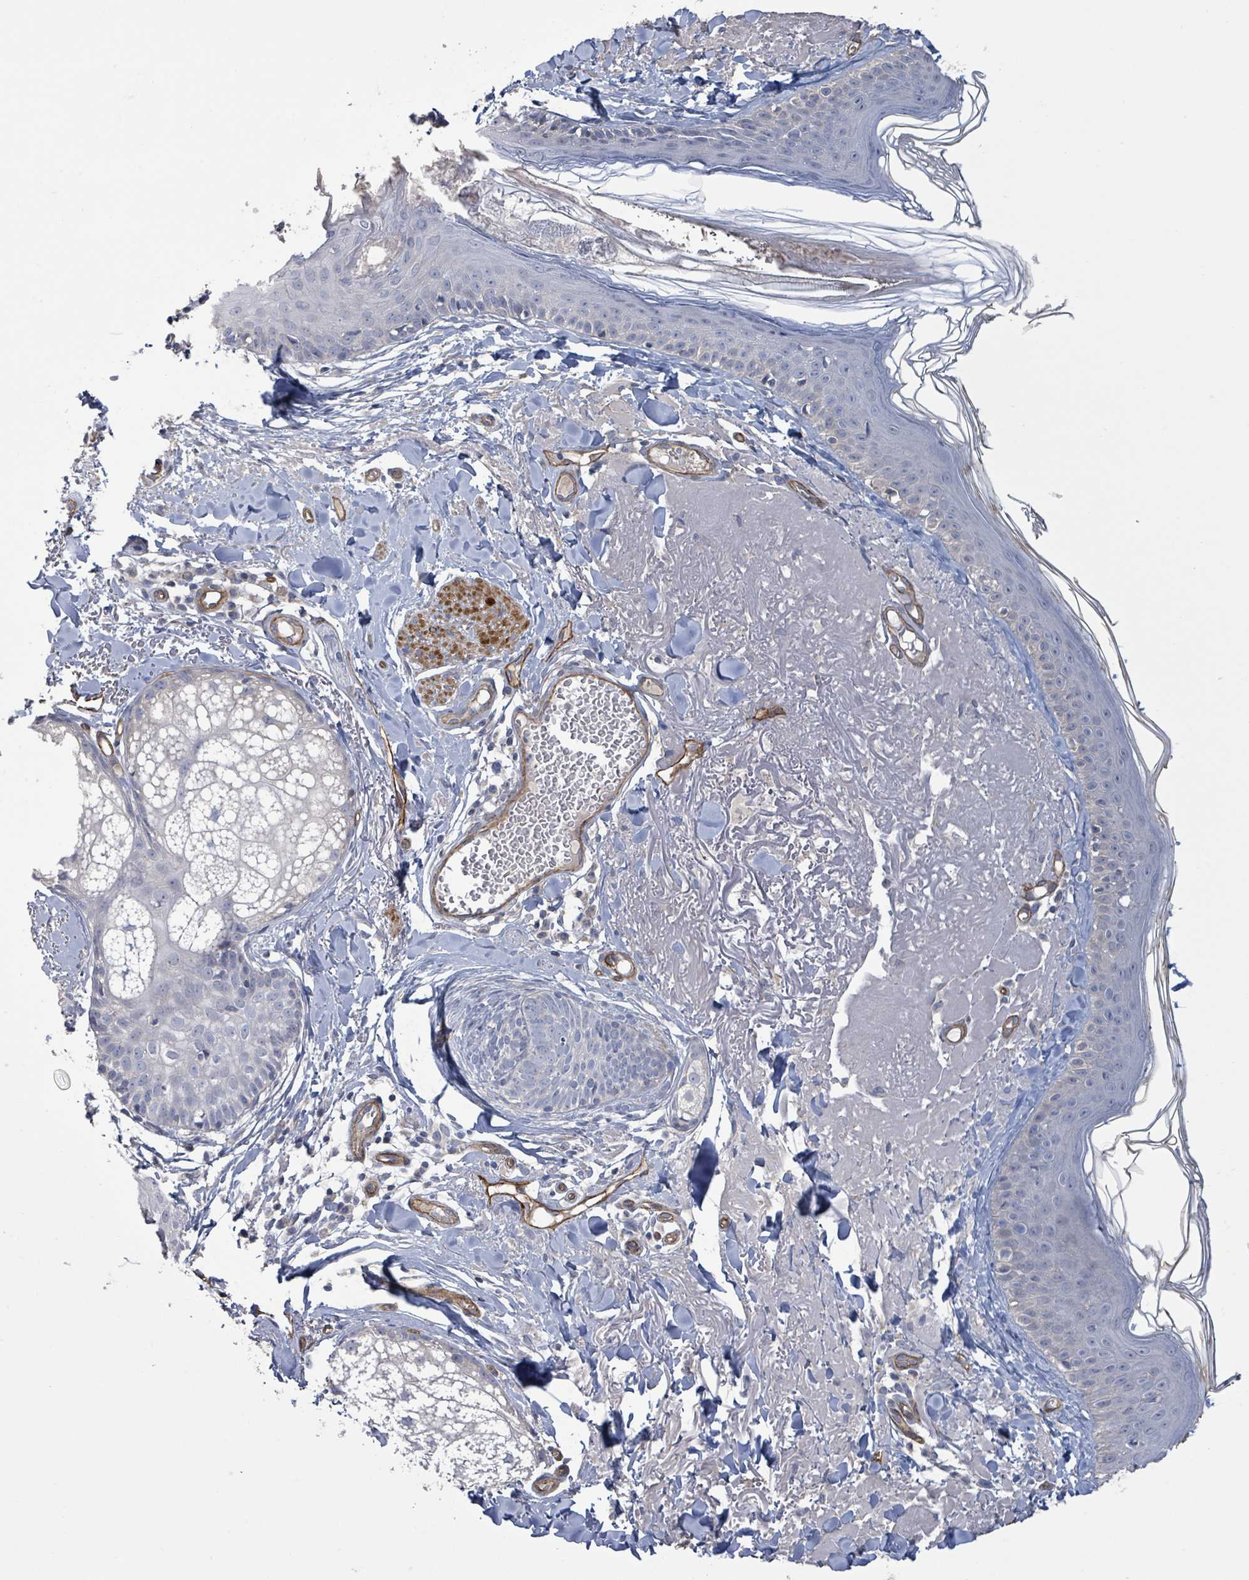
{"staining": {"intensity": "negative", "quantity": "none", "location": "none"}, "tissue": "skin", "cell_type": "Fibroblasts", "image_type": "normal", "snomed": [{"axis": "morphology", "description": "Normal tissue, NOS"}, {"axis": "morphology", "description": "Malignant melanoma, NOS"}, {"axis": "topography", "description": "Skin"}], "caption": "Photomicrograph shows no significant protein positivity in fibroblasts of benign skin.", "gene": "KANK3", "patient": {"sex": "male", "age": 80}}